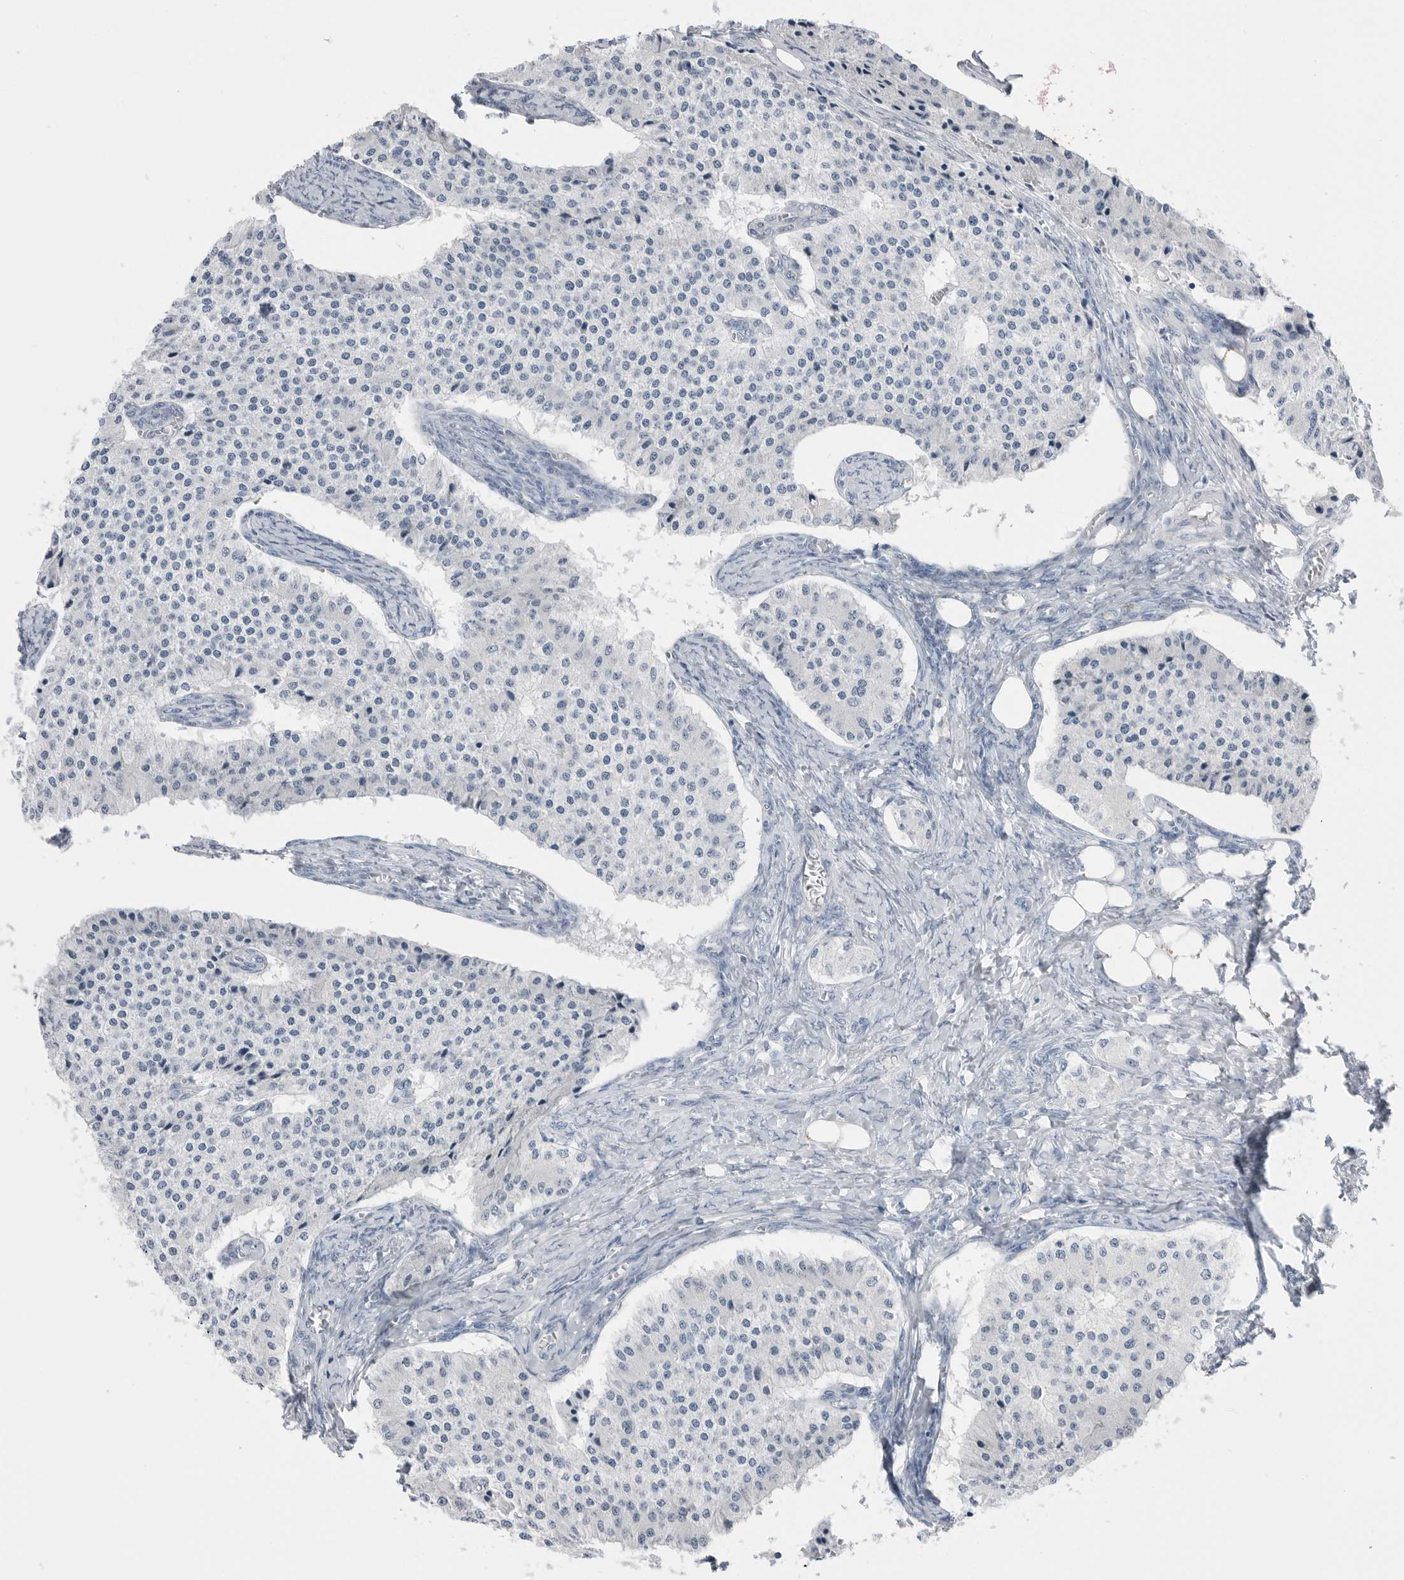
{"staining": {"intensity": "negative", "quantity": "none", "location": "none"}, "tissue": "carcinoid", "cell_type": "Tumor cells", "image_type": "cancer", "snomed": [{"axis": "morphology", "description": "Carcinoid, malignant, NOS"}, {"axis": "topography", "description": "Colon"}], "caption": "Tumor cells show no significant protein staining in carcinoid.", "gene": "ABHD12", "patient": {"sex": "female", "age": 52}}